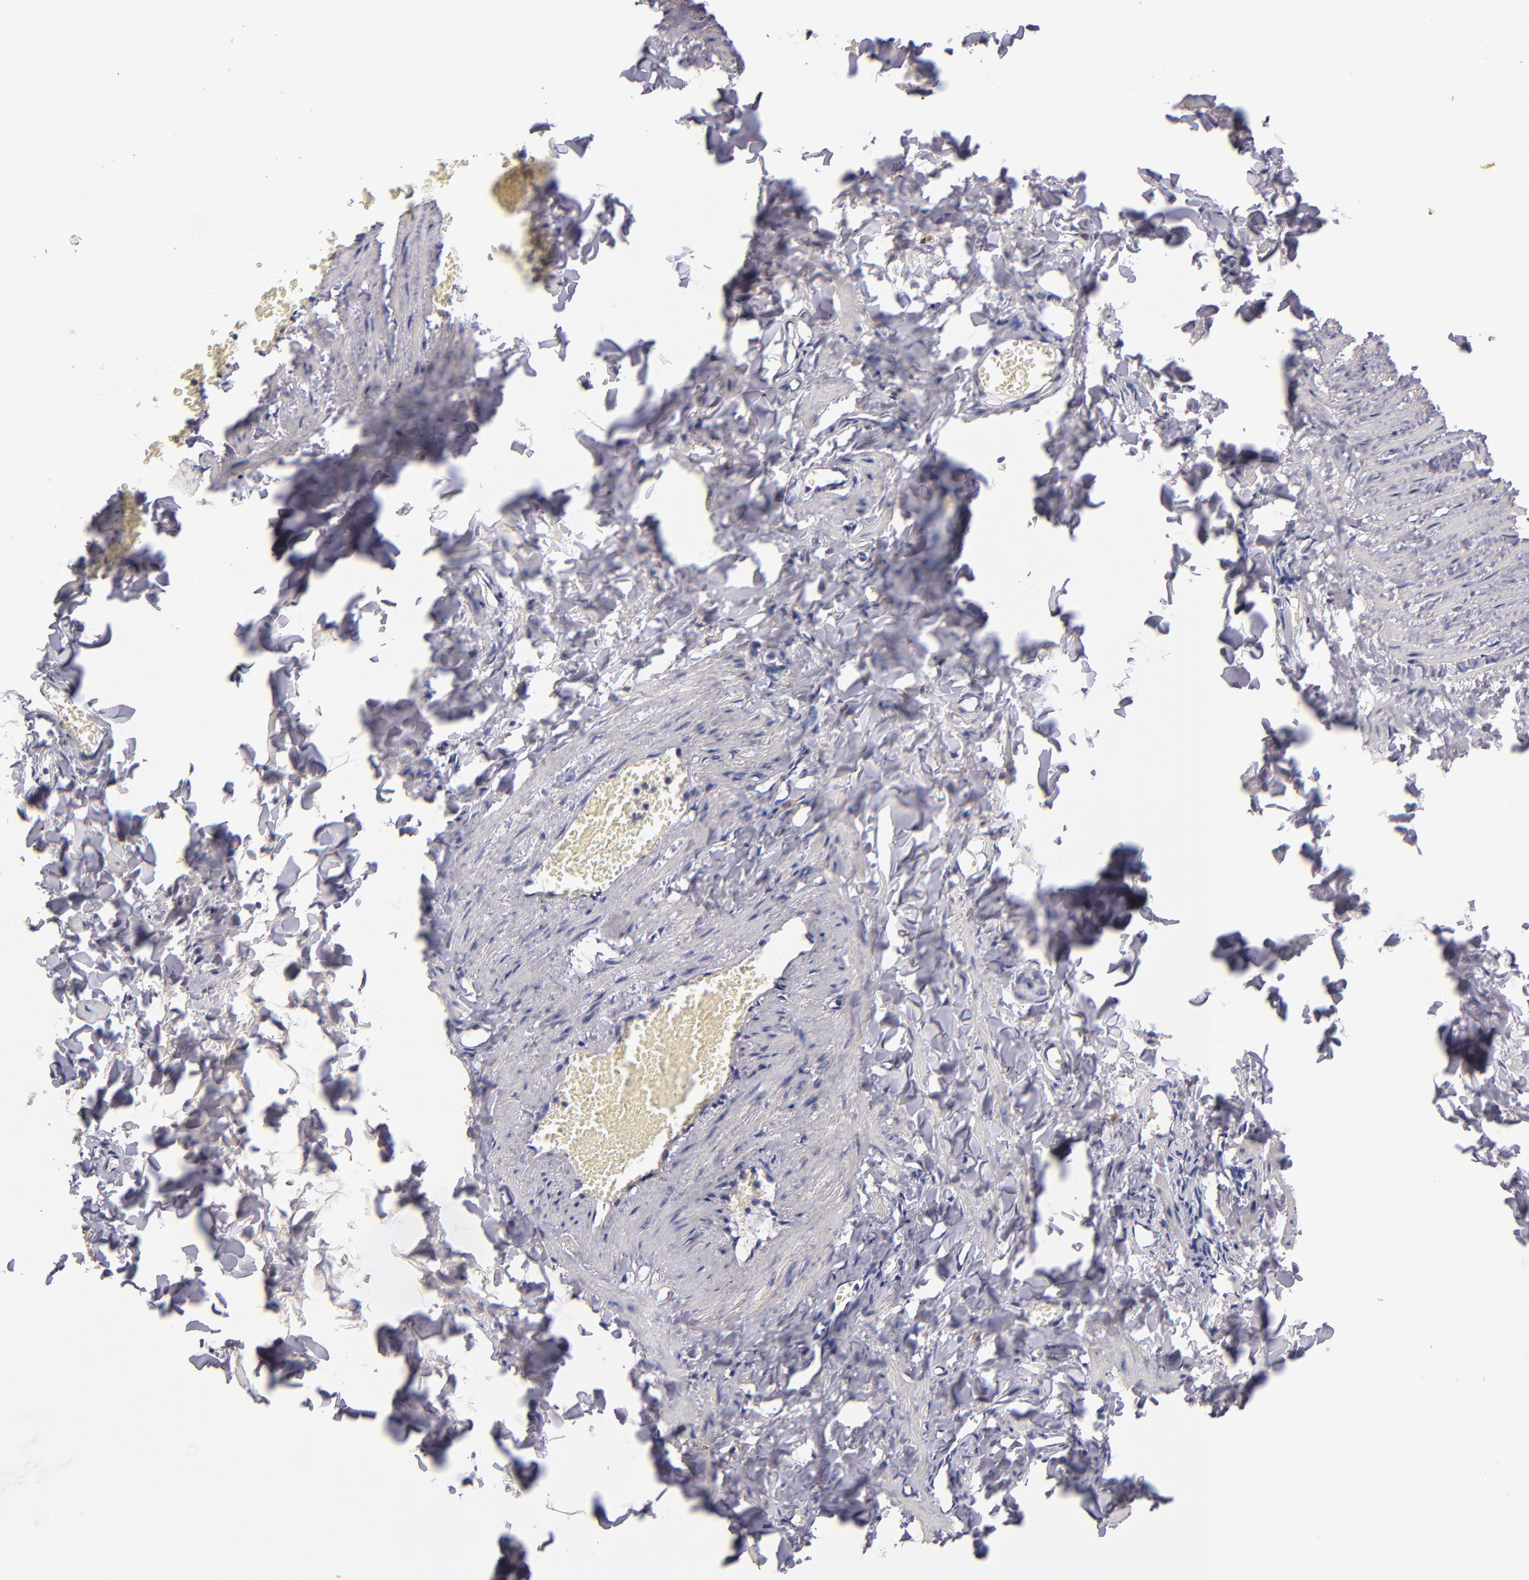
{"staining": {"intensity": "negative", "quantity": "none", "location": "none"}, "tissue": "adipose tissue", "cell_type": "Adipocytes", "image_type": "normal", "snomed": [{"axis": "morphology", "description": "Normal tissue, NOS"}, {"axis": "topography", "description": "Vascular tissue"}], "caption": "Immunohistochemical staining of normal adipose tissue shows no significant staining in adipocytes.", "gene": "MAGEE1", "patient": {"sex": "male", "age": 41}}